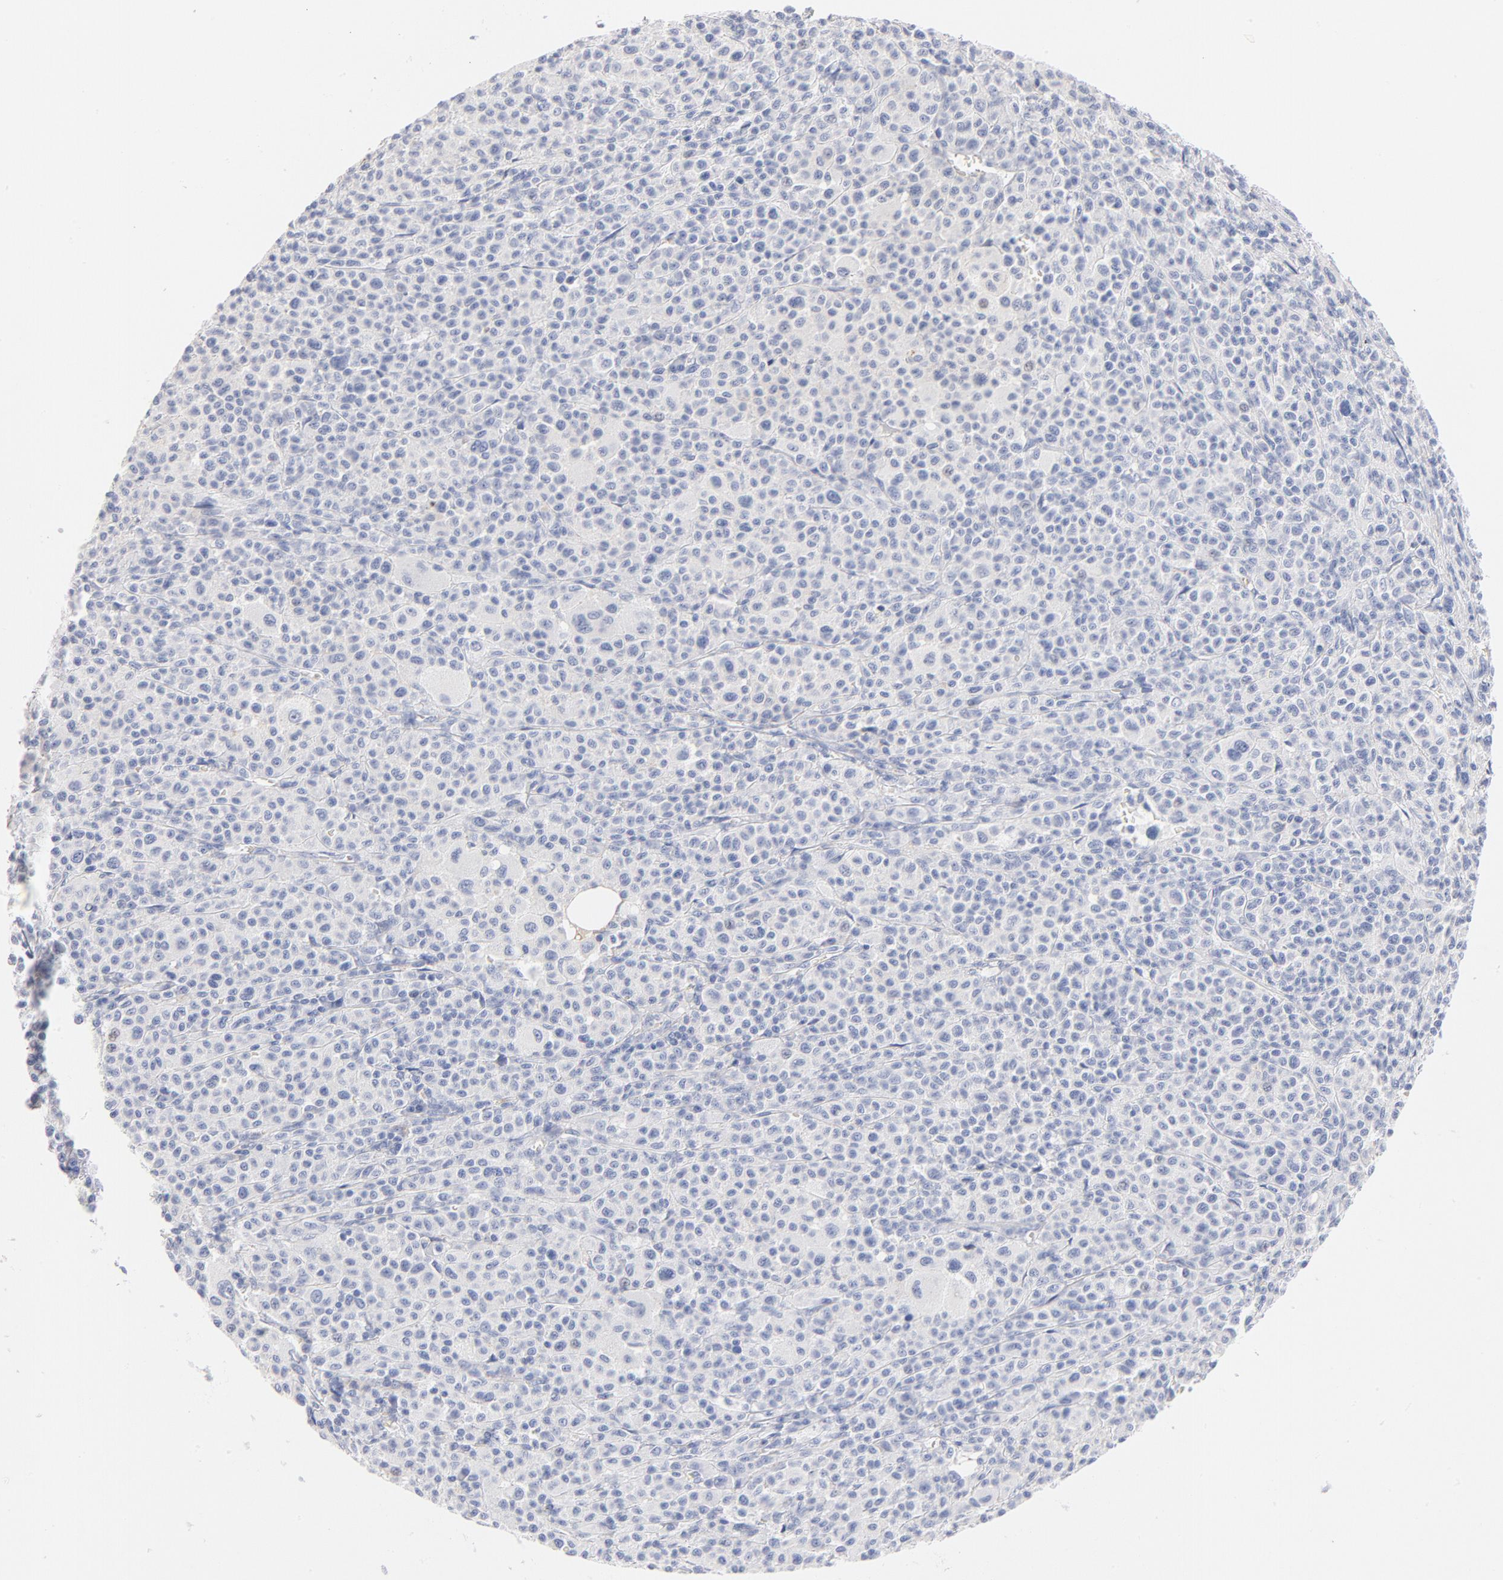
{"staining": {"intensity": "negative", "quantity": "none", "location": "none"}, "tissue": "melanoma", "cell_type": "Tumor cells", "image_type": "cancer", "snomed": [{"axis": "morphology", "description": "Malignant melanoma, Metastatic site"}, {"axis": "topography", "description": "Skin"}], "caption": "Immunohistochemistry (IHC) photomicrograph of neoplastic tissue: malignant melanoma (metastatic site) stained with DAB displays no significant protein expression in tumor cells.", "gene": "C3", "patient": {"sex": "female", "age": 74}}